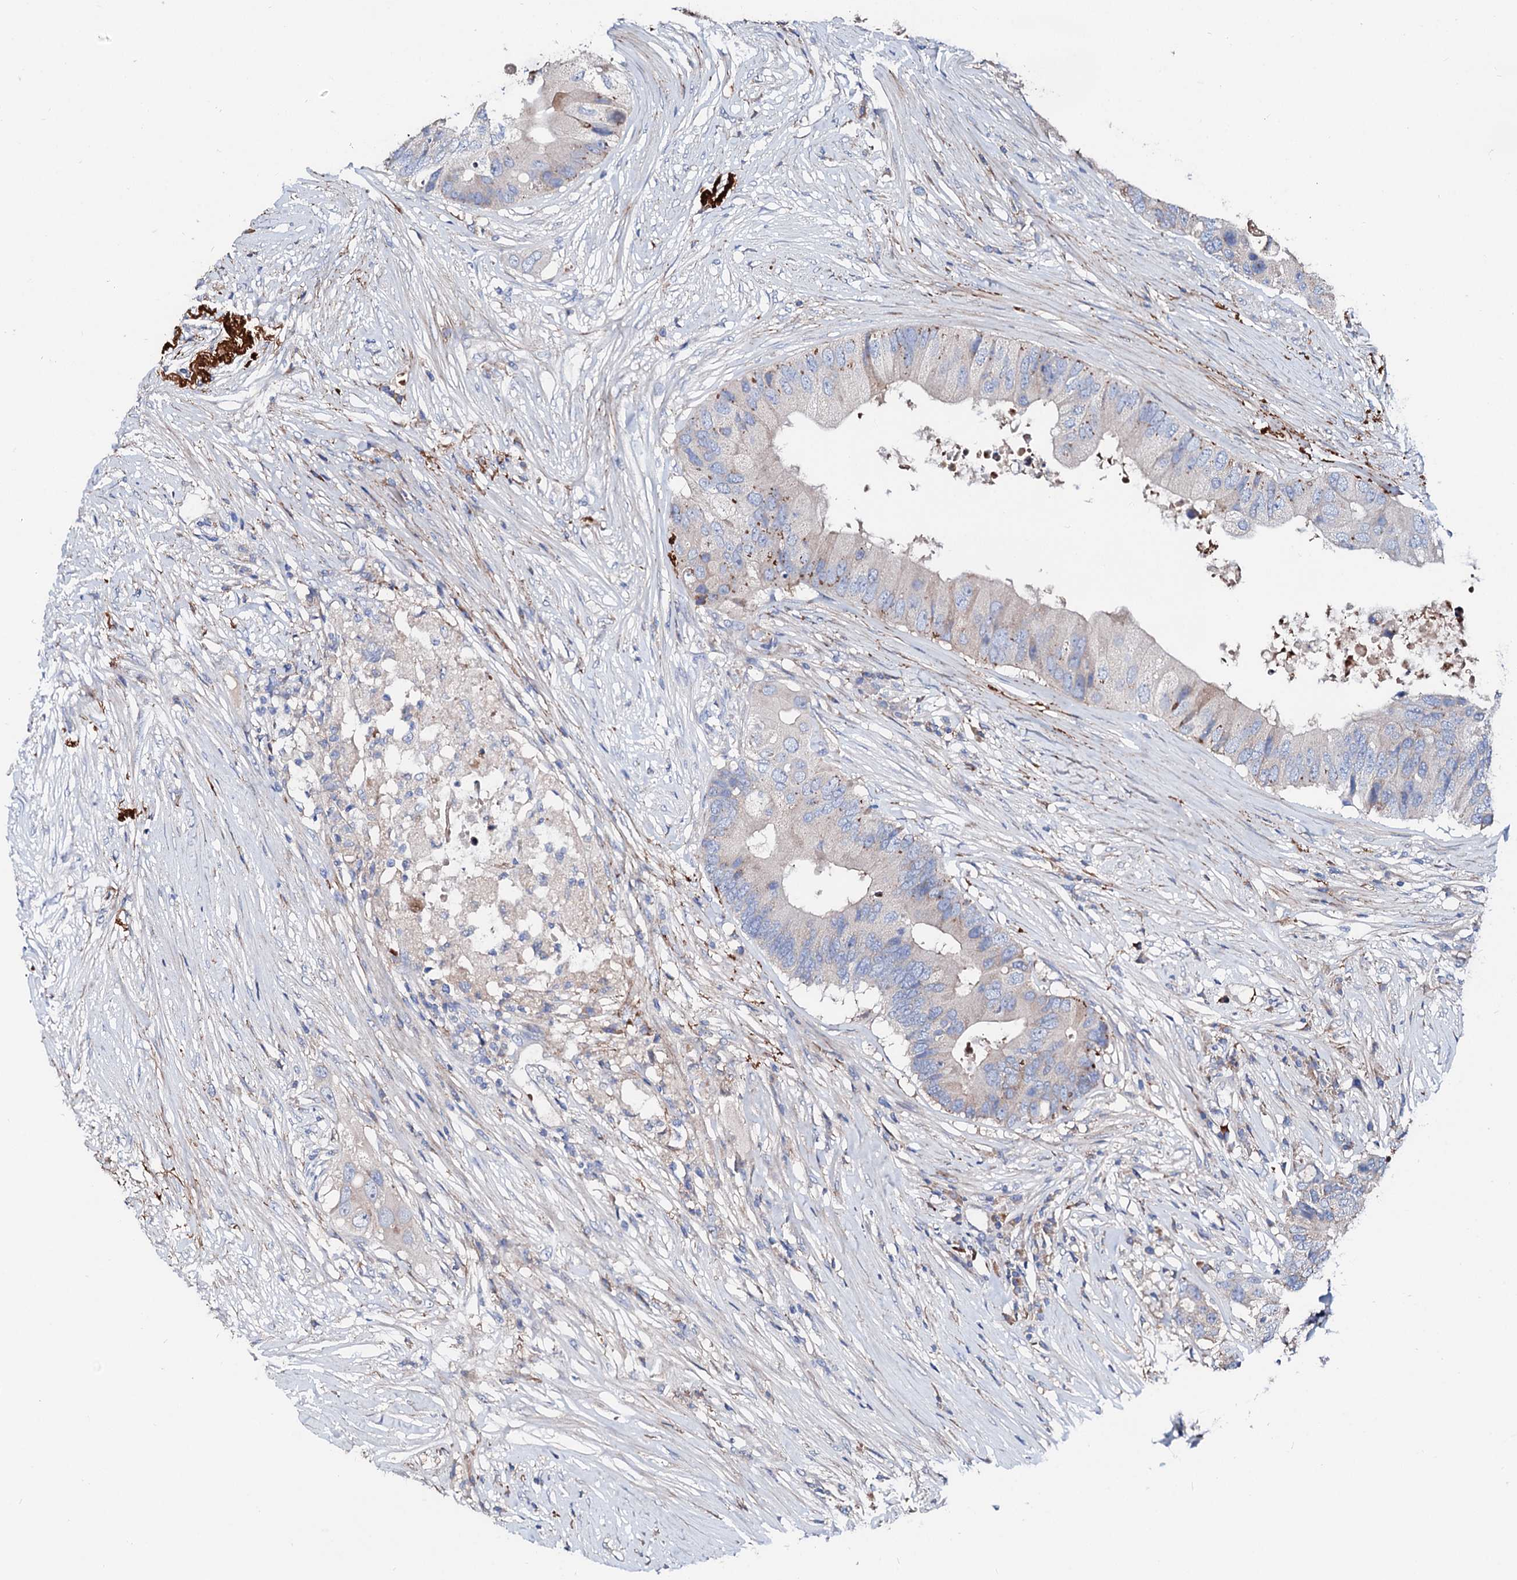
{"staining": {"intensity": "negative", "quantity": "none", "location": "none"}, "tissue": "colorectal cancer", "cell_type": "Tumor cells", "image_type": "cancer", "snomed": [{"axis": "morphology", "description": "Adenocarcinoma, NOS"}, {"axis": "topography", "description": "Colon"}], "caption": "Photomicrograph shows no significant protein positivity in tumor cells of colorectal cancer (adenocarcinoma).", "gene": "SLC10A7", "patient": {"sex": "male", "age": 71}}